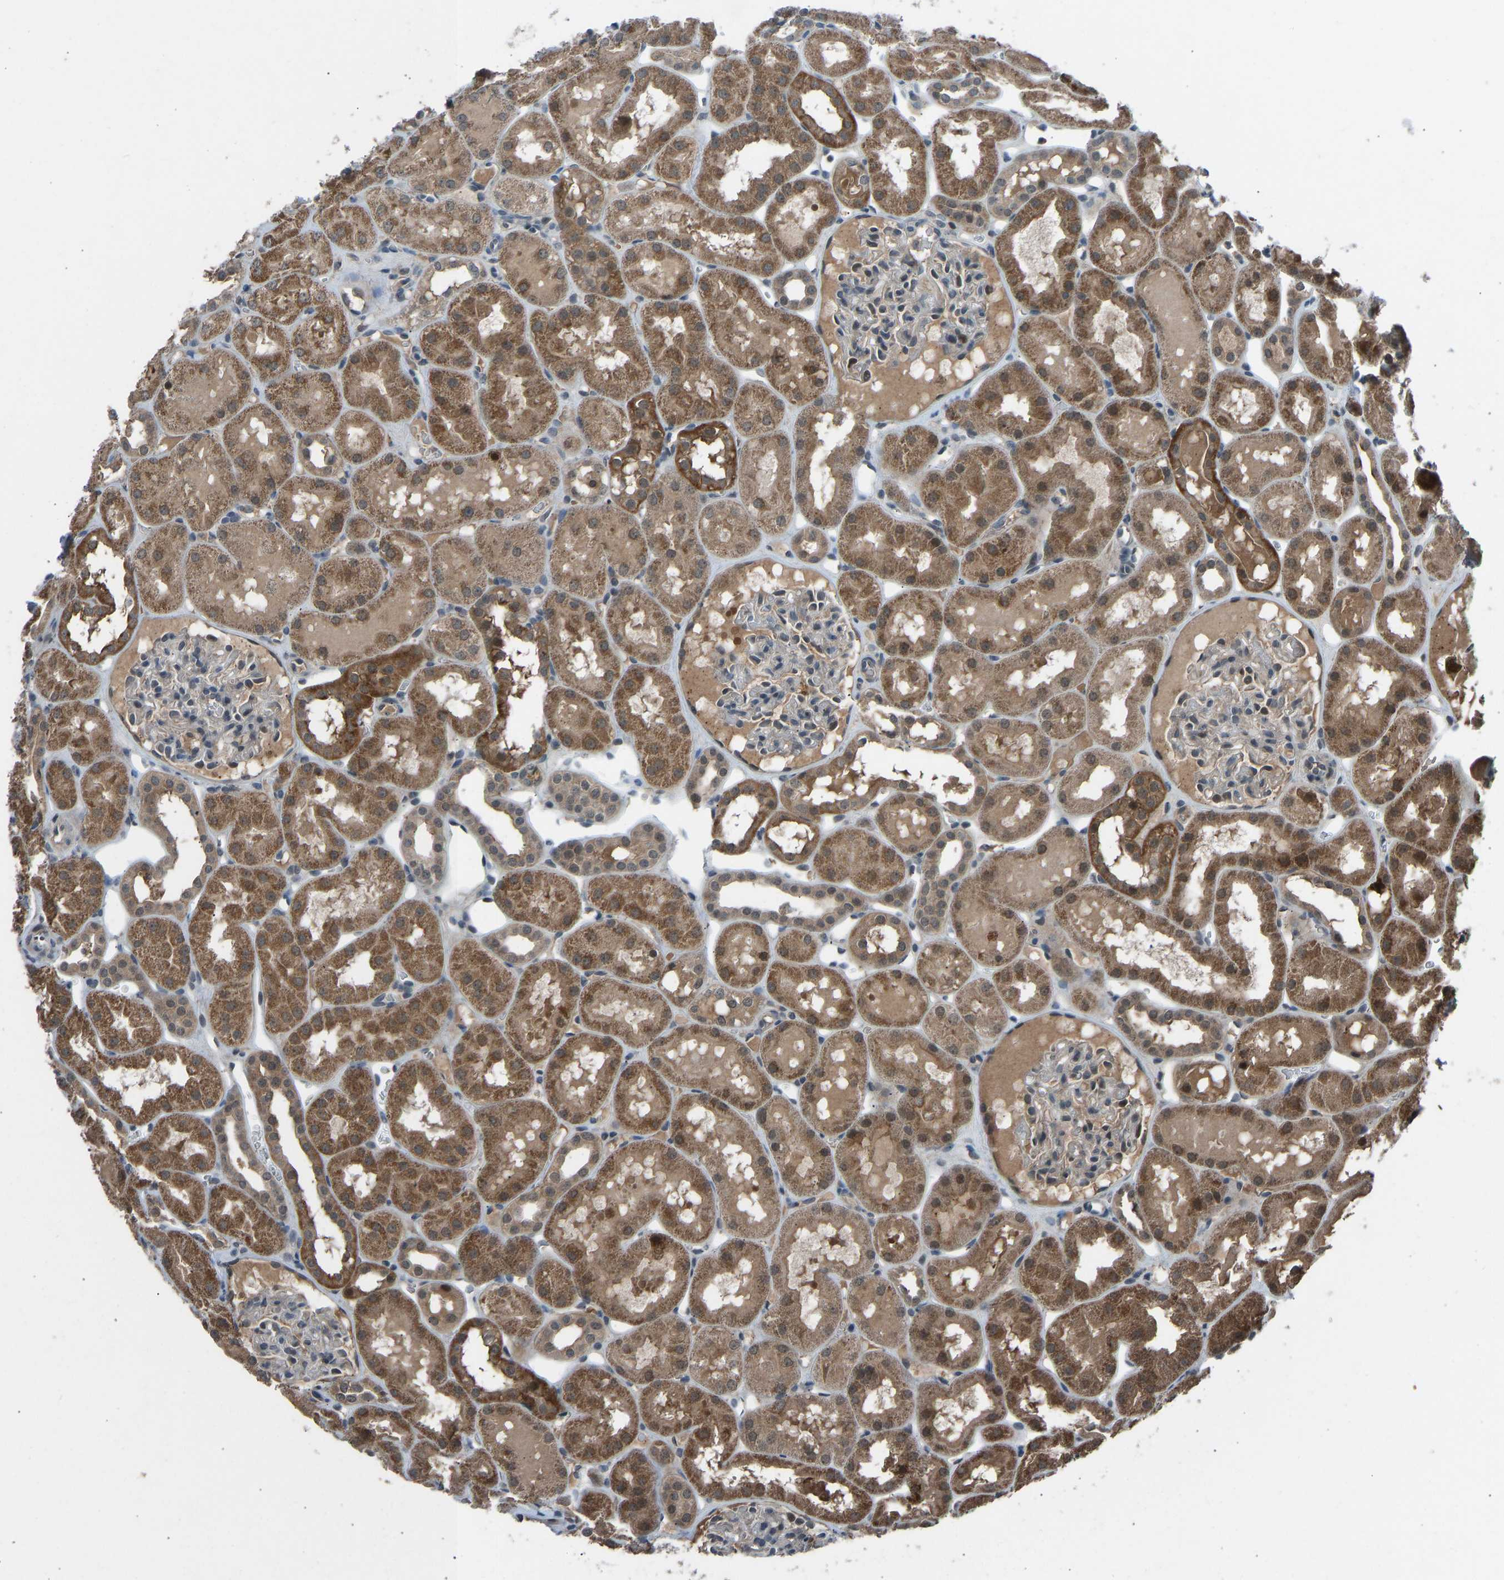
{"staining": {"intensity": "moderate", "quantity": "<25%", "location": "nuclear"}, "tissue": "kidney", "cell_type": "Cells in glomeruli", "image_type": "normal", "snomed": [{"axis": "morphology", "description": "Normal tissue, NOS"}, {"axis": "topography", "description": "Kidney"}, {"axis": "topography", "description": "Urinary bladder"}], "caption": "Benign kidney reveals moderate nuclear expression in about <25% of cells in glomeruli, visualized by immunohistochemistry. Immunohistochemistry stains the protein of interest in brown and the nuclei are stained blue.", "gene": "SLC43A1", "patient": {"sex": "male", "age": 16}}